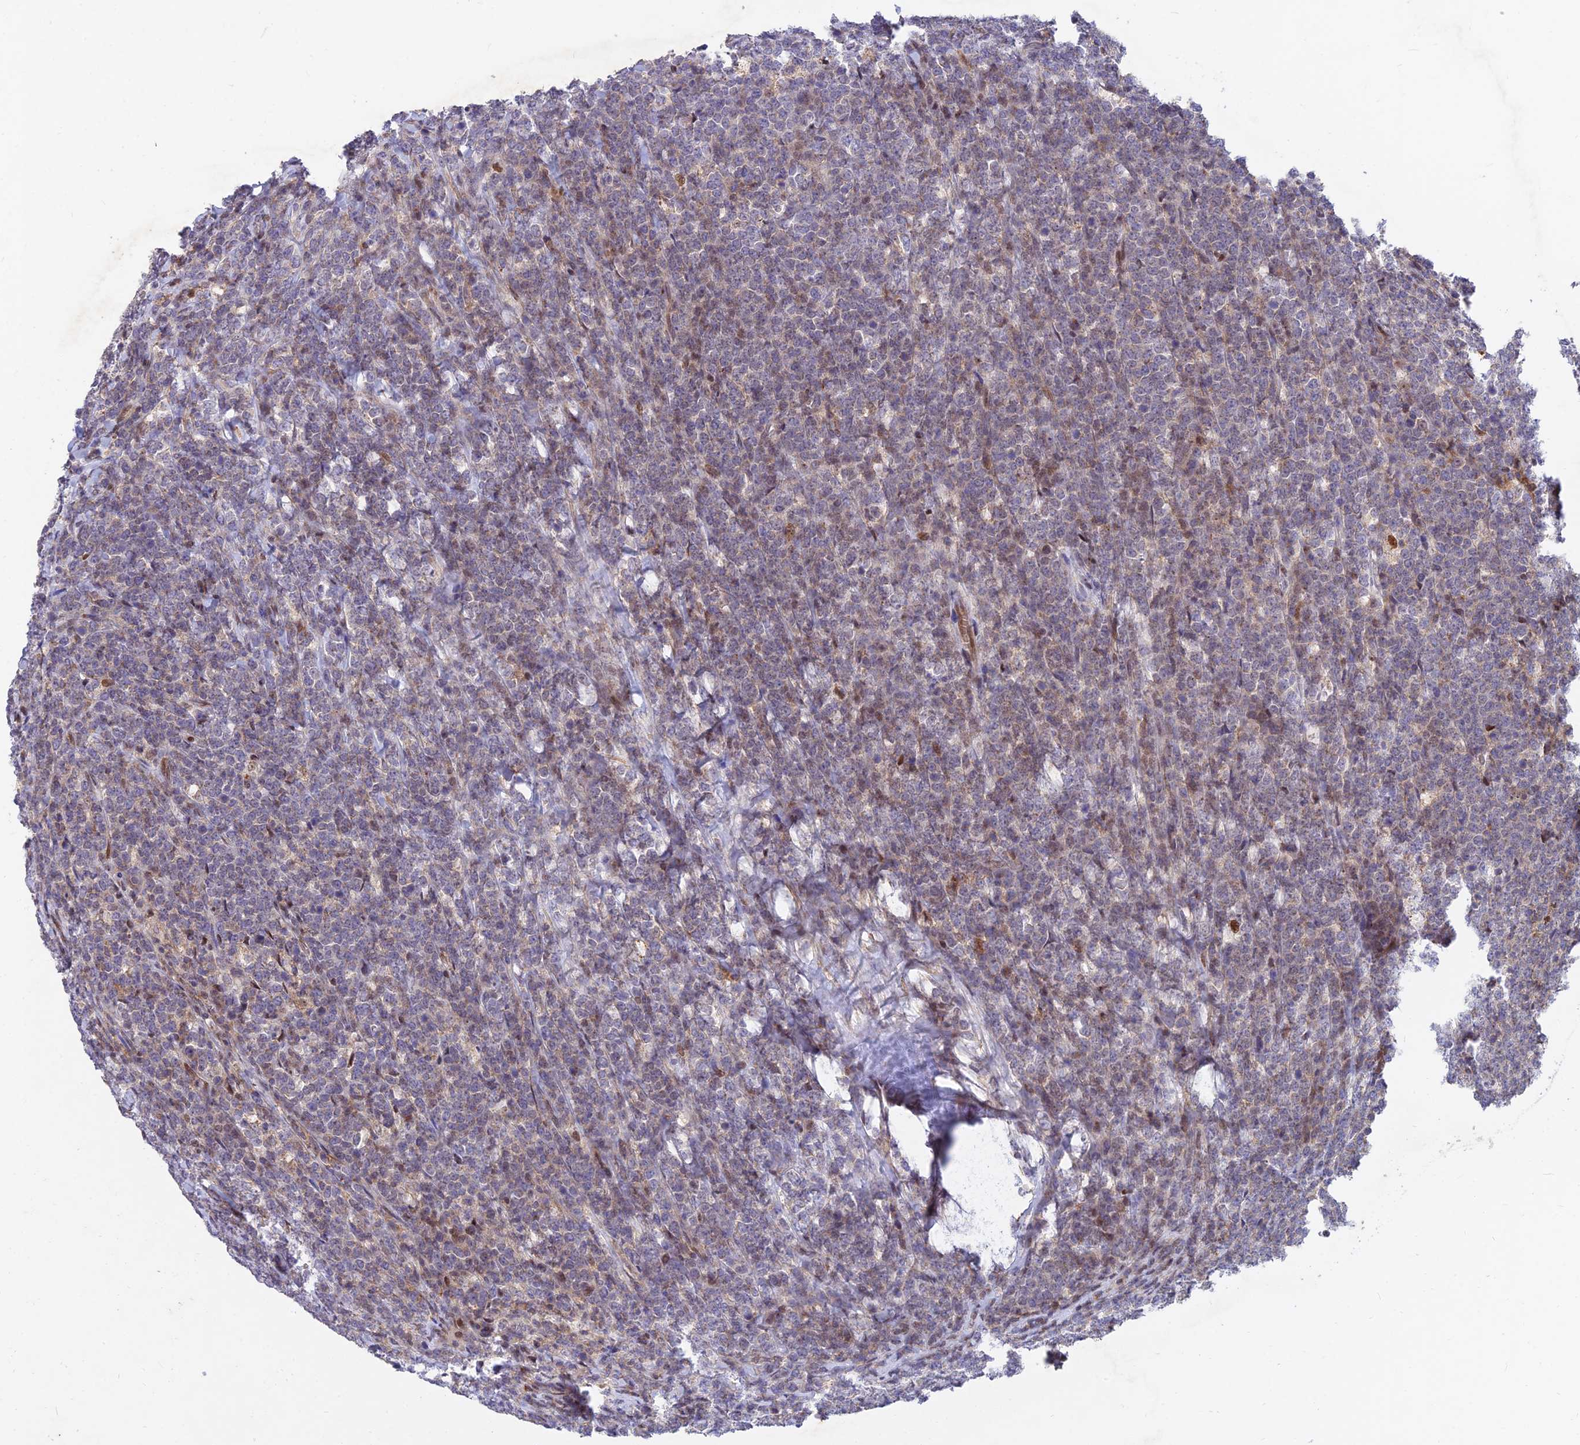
{"staining": {"intensity": "negative", "quantity": "none", "location": "none"}, "tissue": "lymphoma", "cell_type": "Tumor cells", "image_type": "cancer", "snomed": [{"axis": "morphology", "description": "Malignant lymphoma, non-Hodgkin's type, High grade"}, {"axis": "topography", "description": "Small intestine"}], "caption": "Tumor cells show no significant positivity in malignant lymphoma, non-Hodgkin's type (high-grade).", "gene": "RELCH", "patient": {"sex": "male", "age": 8}}